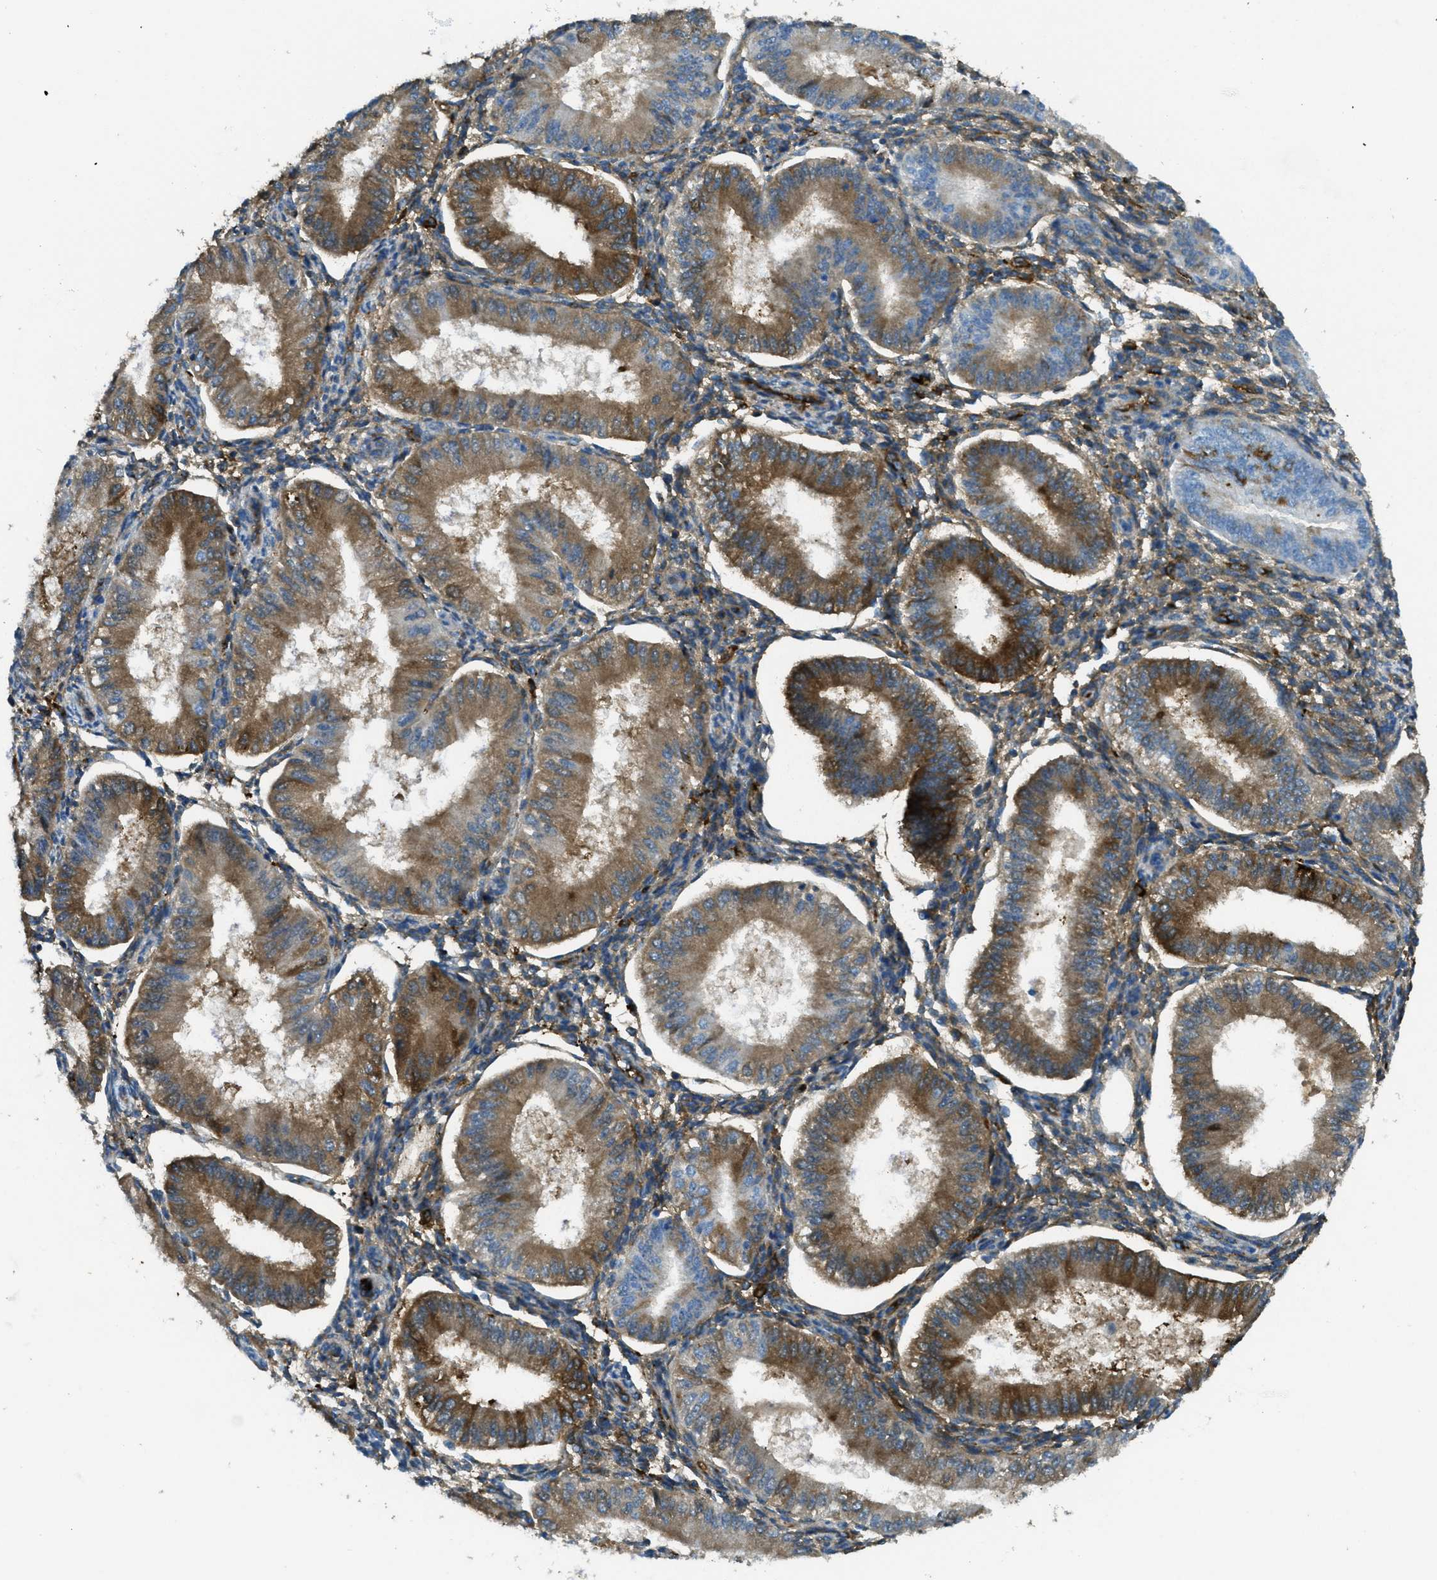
{"staining": {"intensity": "strong", "quantity": "25%-75%", "location": "cytoplasmic/membranous"}, "tissue": "endometrium", "cell_type": "Cells in endometrial stroma", "image_type": "normal", "snomed": [{"axis": "morphology", "description": "Normal tissue, NOS"}, {"axis": "topography", "description": "Endometrium"}], "caption": "IHC image of benign endometrium stained for a protein (brown), which displays high levels of strong cytoplasmic/membranous staining in approximately 25%-75% of cells in endometrial stroma.", "gene": "TRIM59", "patient": {"sex": "female", "age": 39}}